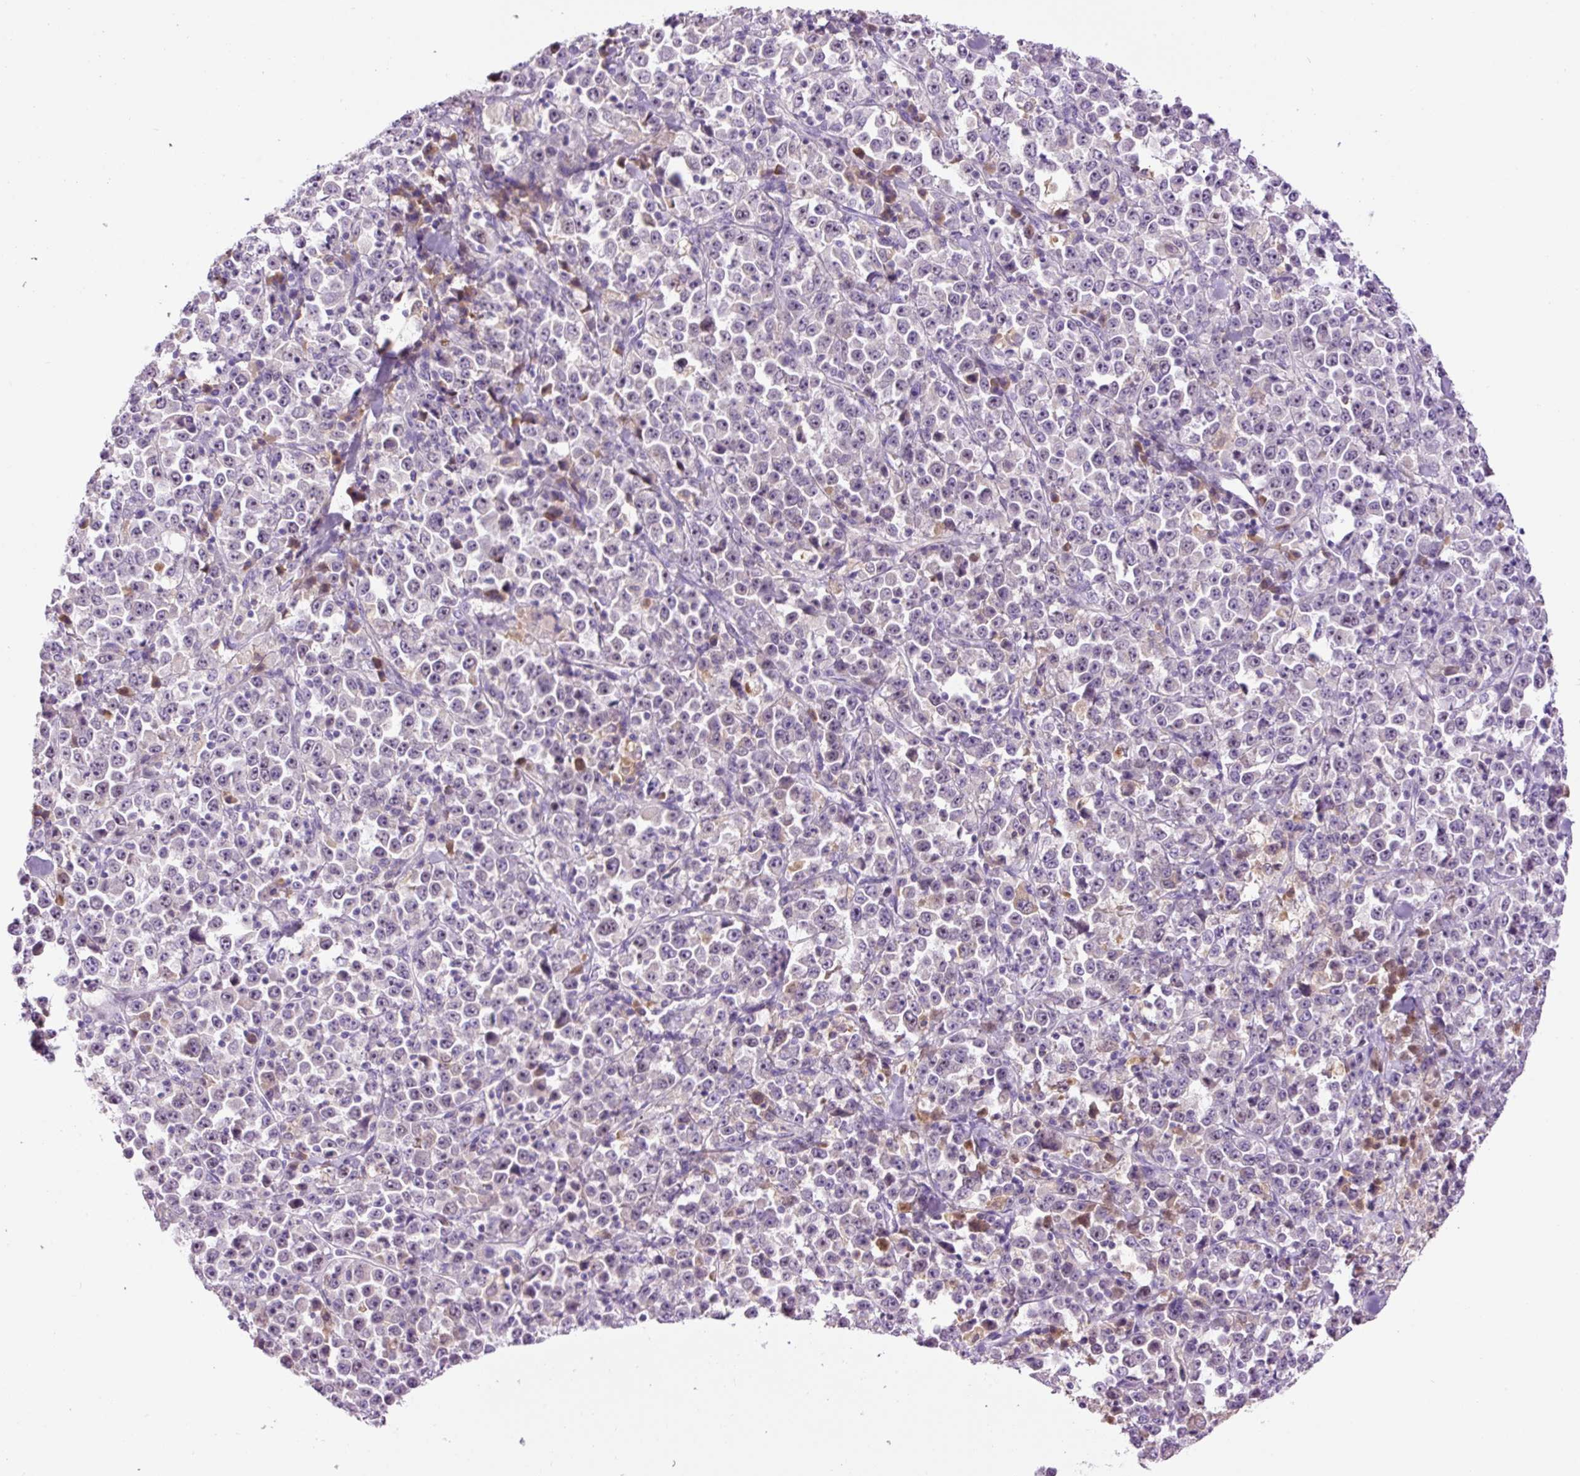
{"staining": {"intensity": "moderate", "quantity": "<25%", "location": "cytoplasmic/membranous"}, "tissue": "stomach cancer", "cell_type": "Tumor cells", "image_type": "cancer", "snomed": [{"axis": "morphology", "description": "Normal tissue, NOS"}, {"axis": "morphology", "description": "Adenocarcinoma, NOS"}, {"axis": "topography", "description": "Stomach, upper"}, {"axis": "topography", "description": "Stomach"}], "caption": "DAB (3,3'-diaminobenzidine) immunohistochemical staining of human stomach cancer (adenocarcinoma) demonstrates moderate cytoplasmic/membranous protein positivity in about <25% of tumor cells. (Stains: DAB (3,3'-diaminobenzidine) in brown, nuclei in blue, Microscopy: brightfield microscopy at high magnification).", "gene": "DPPA4", "patient": {"sex": "male", "age": 59}}